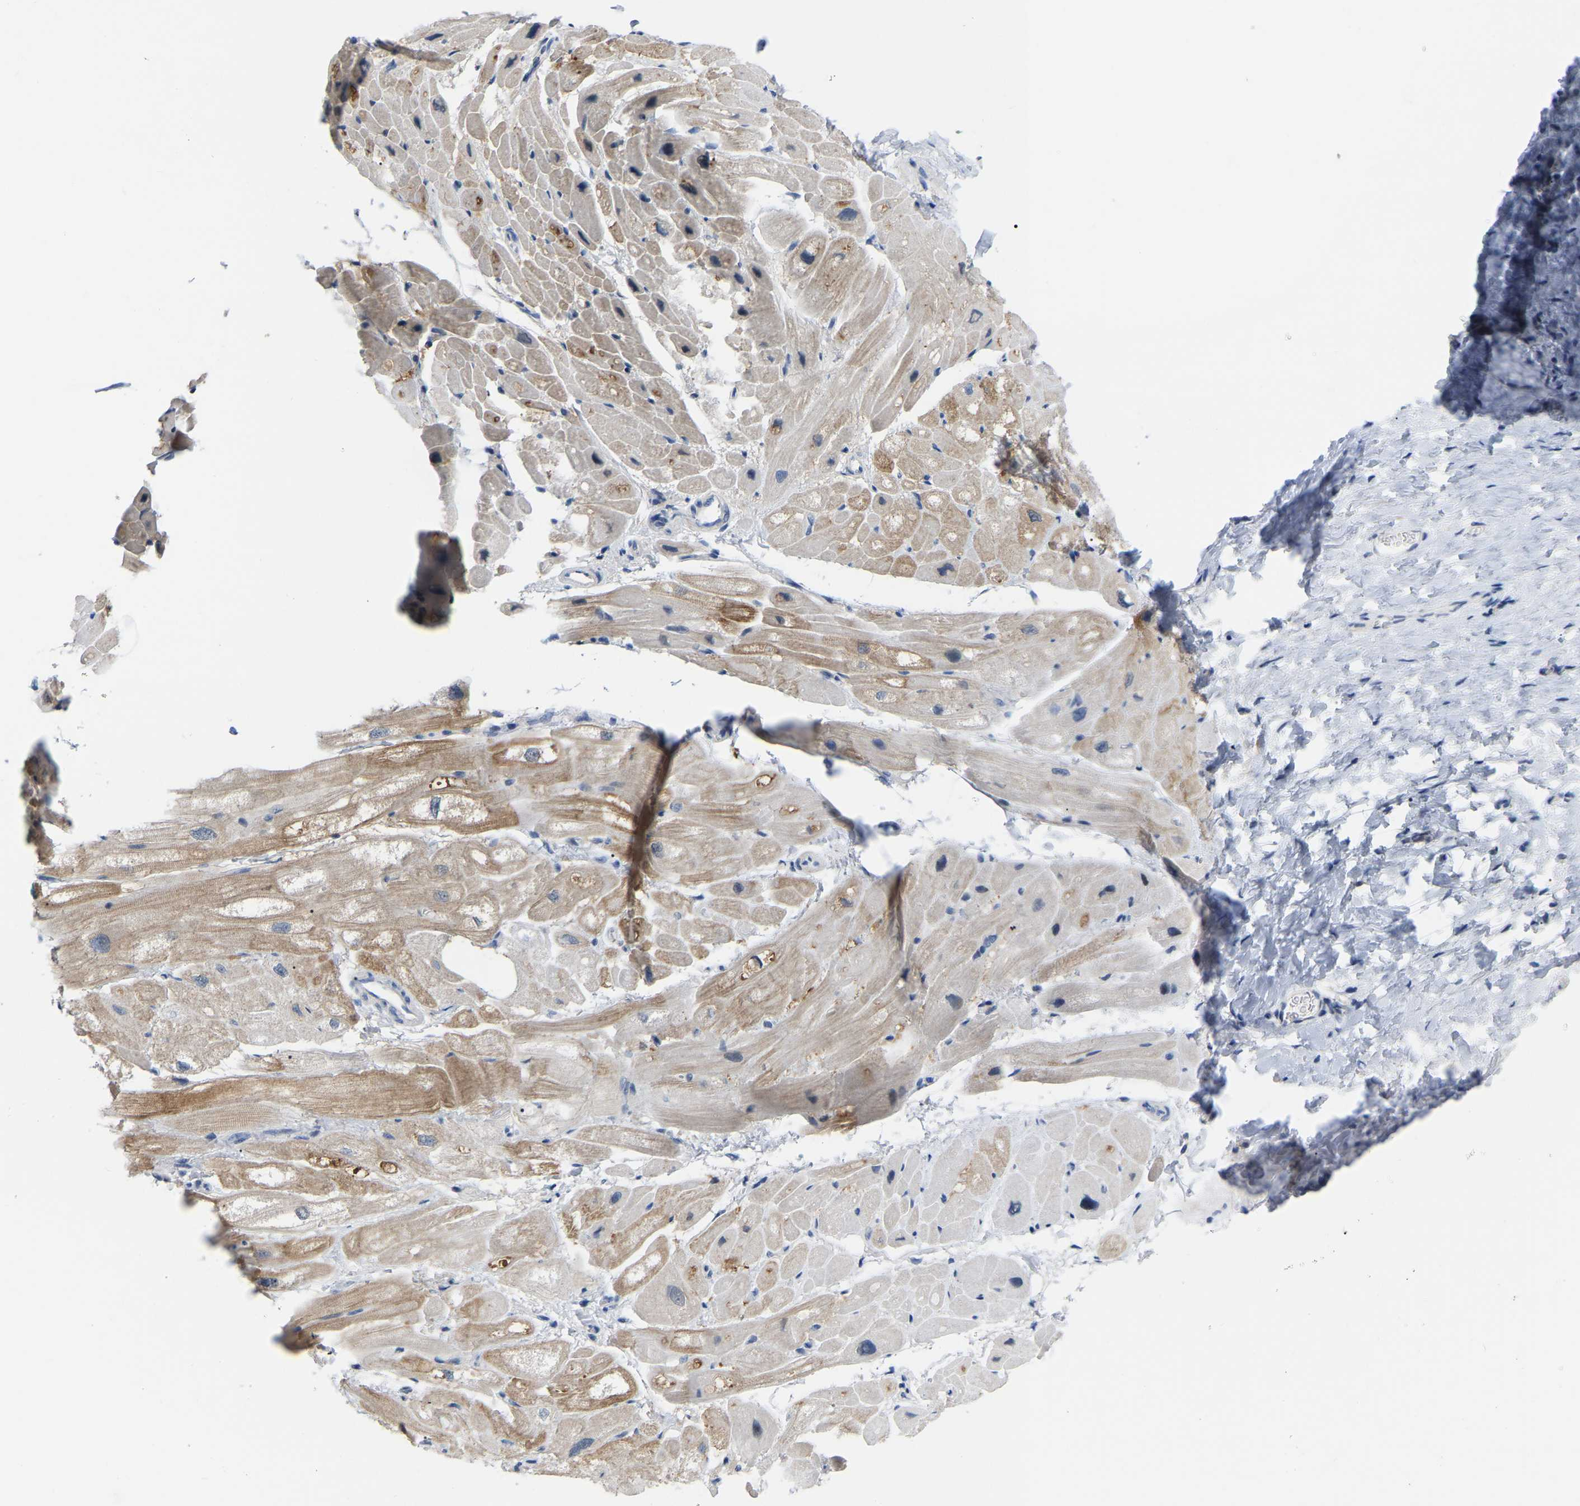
{"staining": {"intensity": "weak", "quantity": ">75%", "location": "cytoplasmic/membranous"}, "tissue": "heart muscle", "cell_type": "Cardiomyocytes", "image_type": "normal", "snomed": [{"axis": "morphology", "description": "Normal tissue, NOS"}, {"axis": "topography", "description": "Heart"}], "caption": "A micrograph showing weak cytoplasmic/membranous expression in about >75% of cardiomyocytes in benign heart muscle, as visualized by brown immunohistochemical staining.", "gene": "ABTB2", "patient": {"sex": "male", "age": 49}}